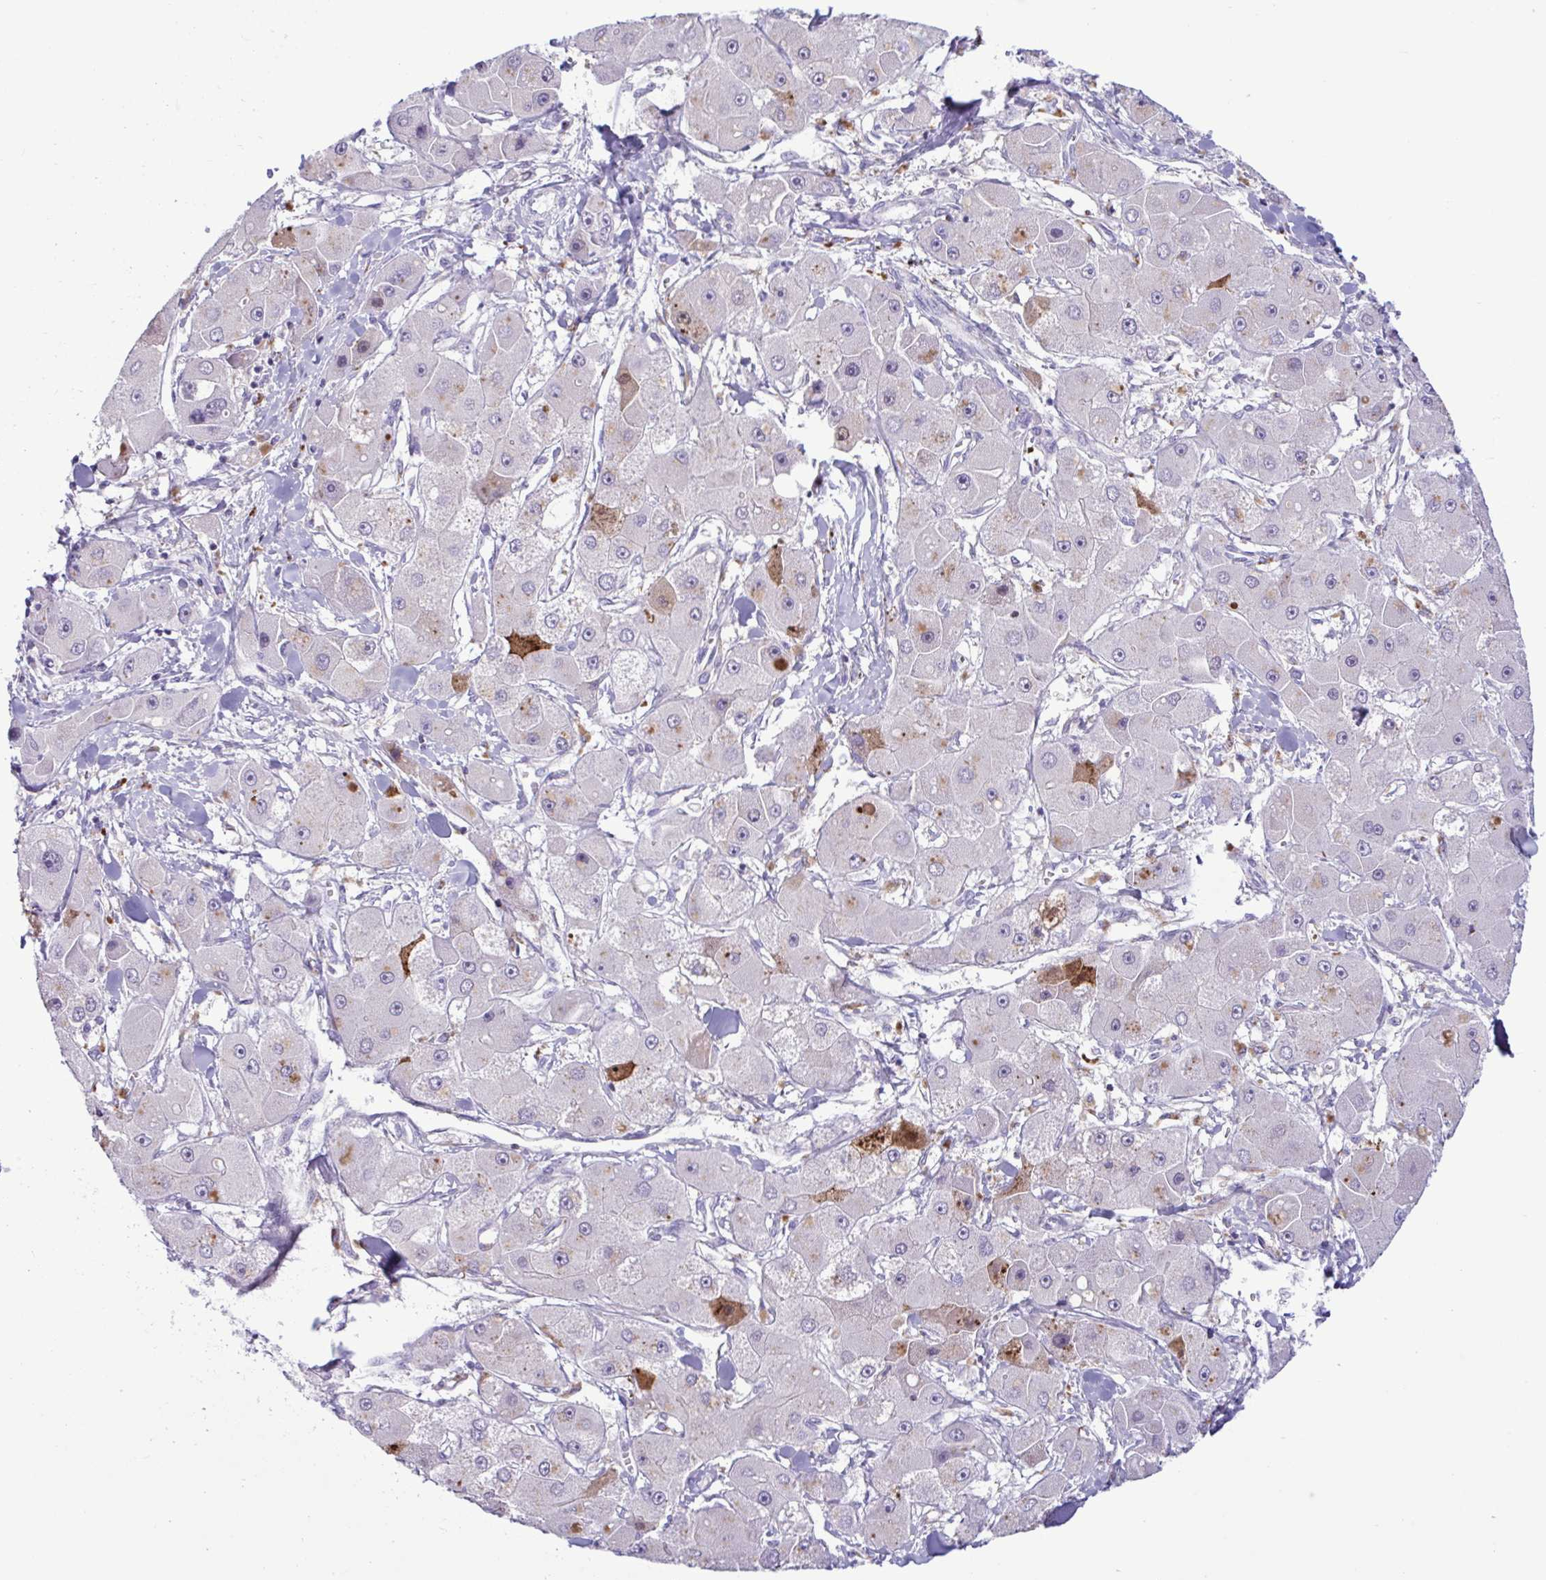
{"staining": {"intensity": "moderate", "quantity": "<25%", "location": "cytoplasmic/membranous"}, "tissue": "liver cancer", "cell_type": "Tumor cells", "image_type": "cancer", "snomed": [{"axis": "morphology", "description": "Carcinoma, Hepatocellular, NOS"}, {"axis": "topography", "description": "Liver"}], "caption": "A low amount of moderate cytoplasmic/membranous expression is appreciated in about <25% of tumor cells in liver hepatocellular carcinoma tissue. Ihc stains the protein in brown and the nuclei are stained blue.", "gene": "XCL1", "patient": {"sex": "male", "age": 24}}